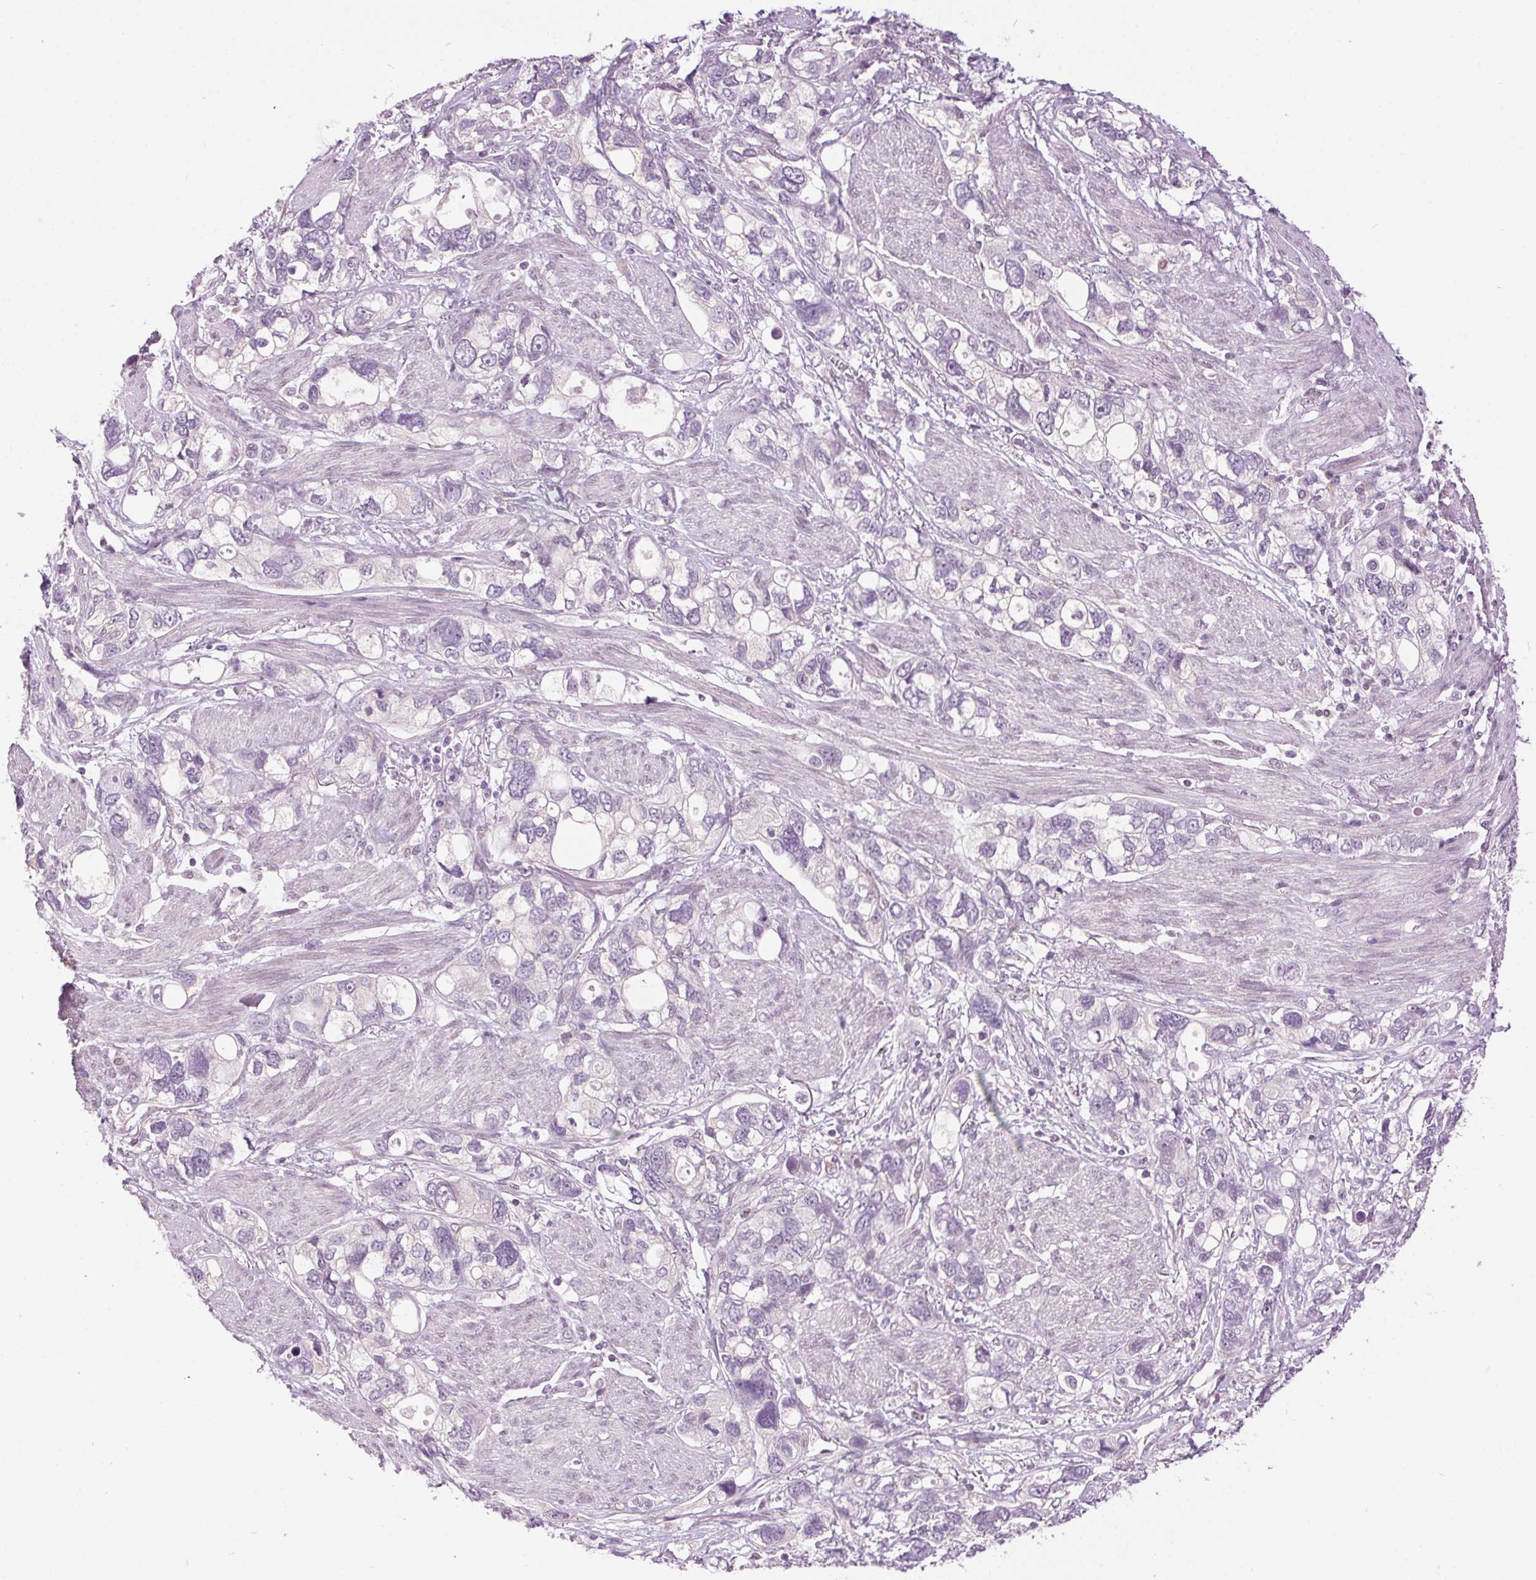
{"staining": {"intensity": "negative", "quantity": "none", "location": "none"}, "tissue": "stomach cancer", "cell_type": "Tumor cells", "image_type": "cancer", "snomed": [{"axis": "morphology", "description": "Adenocarcinoma, NOS"}, {"axis": "topography", "description": "Stomach, upper"}], "caption": "Immunohistochemical staining of human stomach cancer (adenocarcinoma) shows no significant staining in tumor cells.", "gene": "SMIM13", "patient": {"sex": "female", "age": 81}}